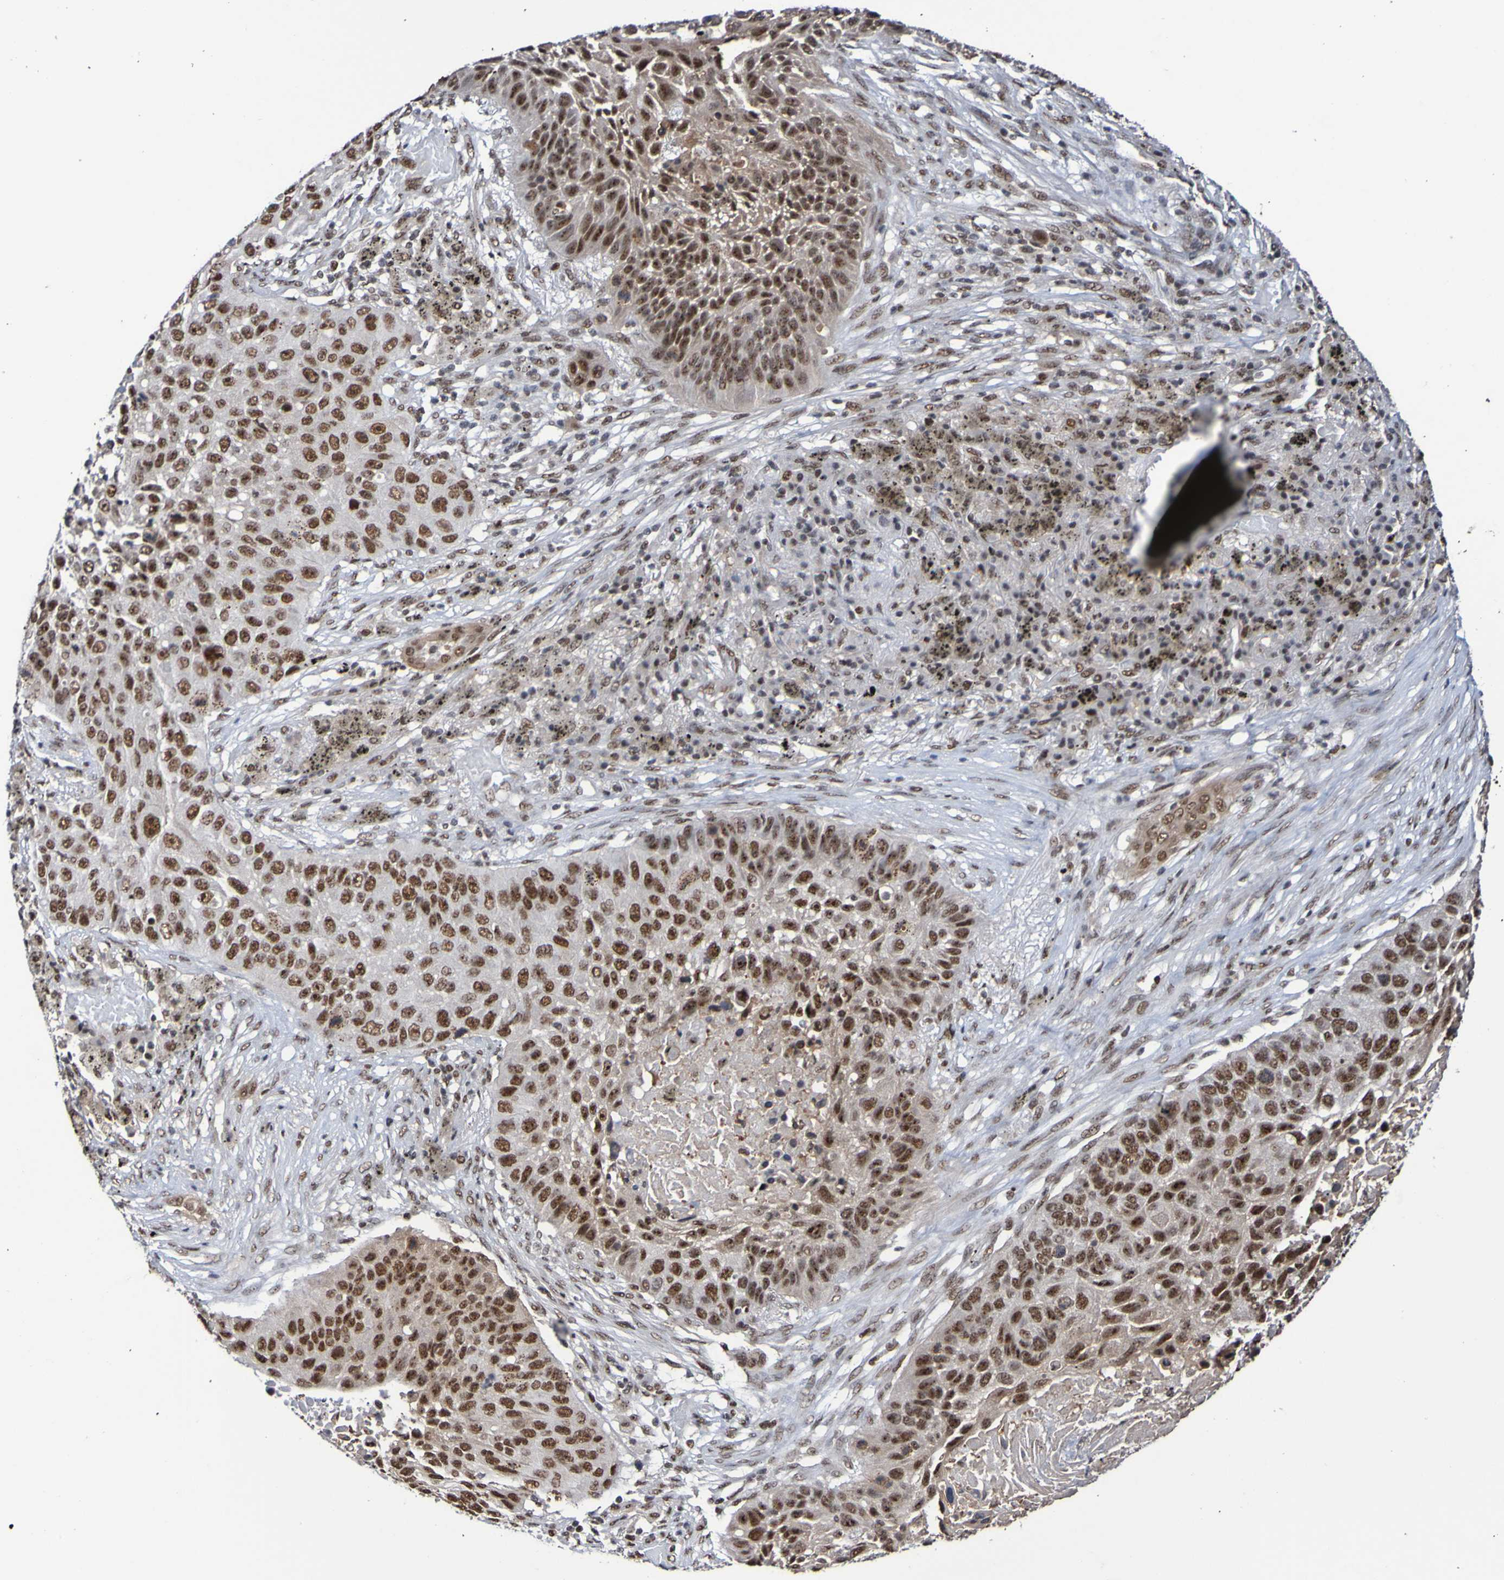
{"staining": {"intensity": "strong", "quantity": ">75%", "location": "nuclear"}, "tissue": "lung cancer", "cell_type": "Tumor cells", "image_type": "cancer", "snomed": [{"axis": "morphology", "description": "Squamous cell carcinoma, NOS"}, {"axis": "topography", "description": "Lung"}], "caption": "High-magnification brightfield microscopy of lung cancer stained with DAB (brown) and counterstained with hematoxylin (blue). tumor cells exhibit strong nuclear expression is identified in approximately>75% of cells.", "gene": "CDC5L", "patient": {"sex": "male", "age": 57}}